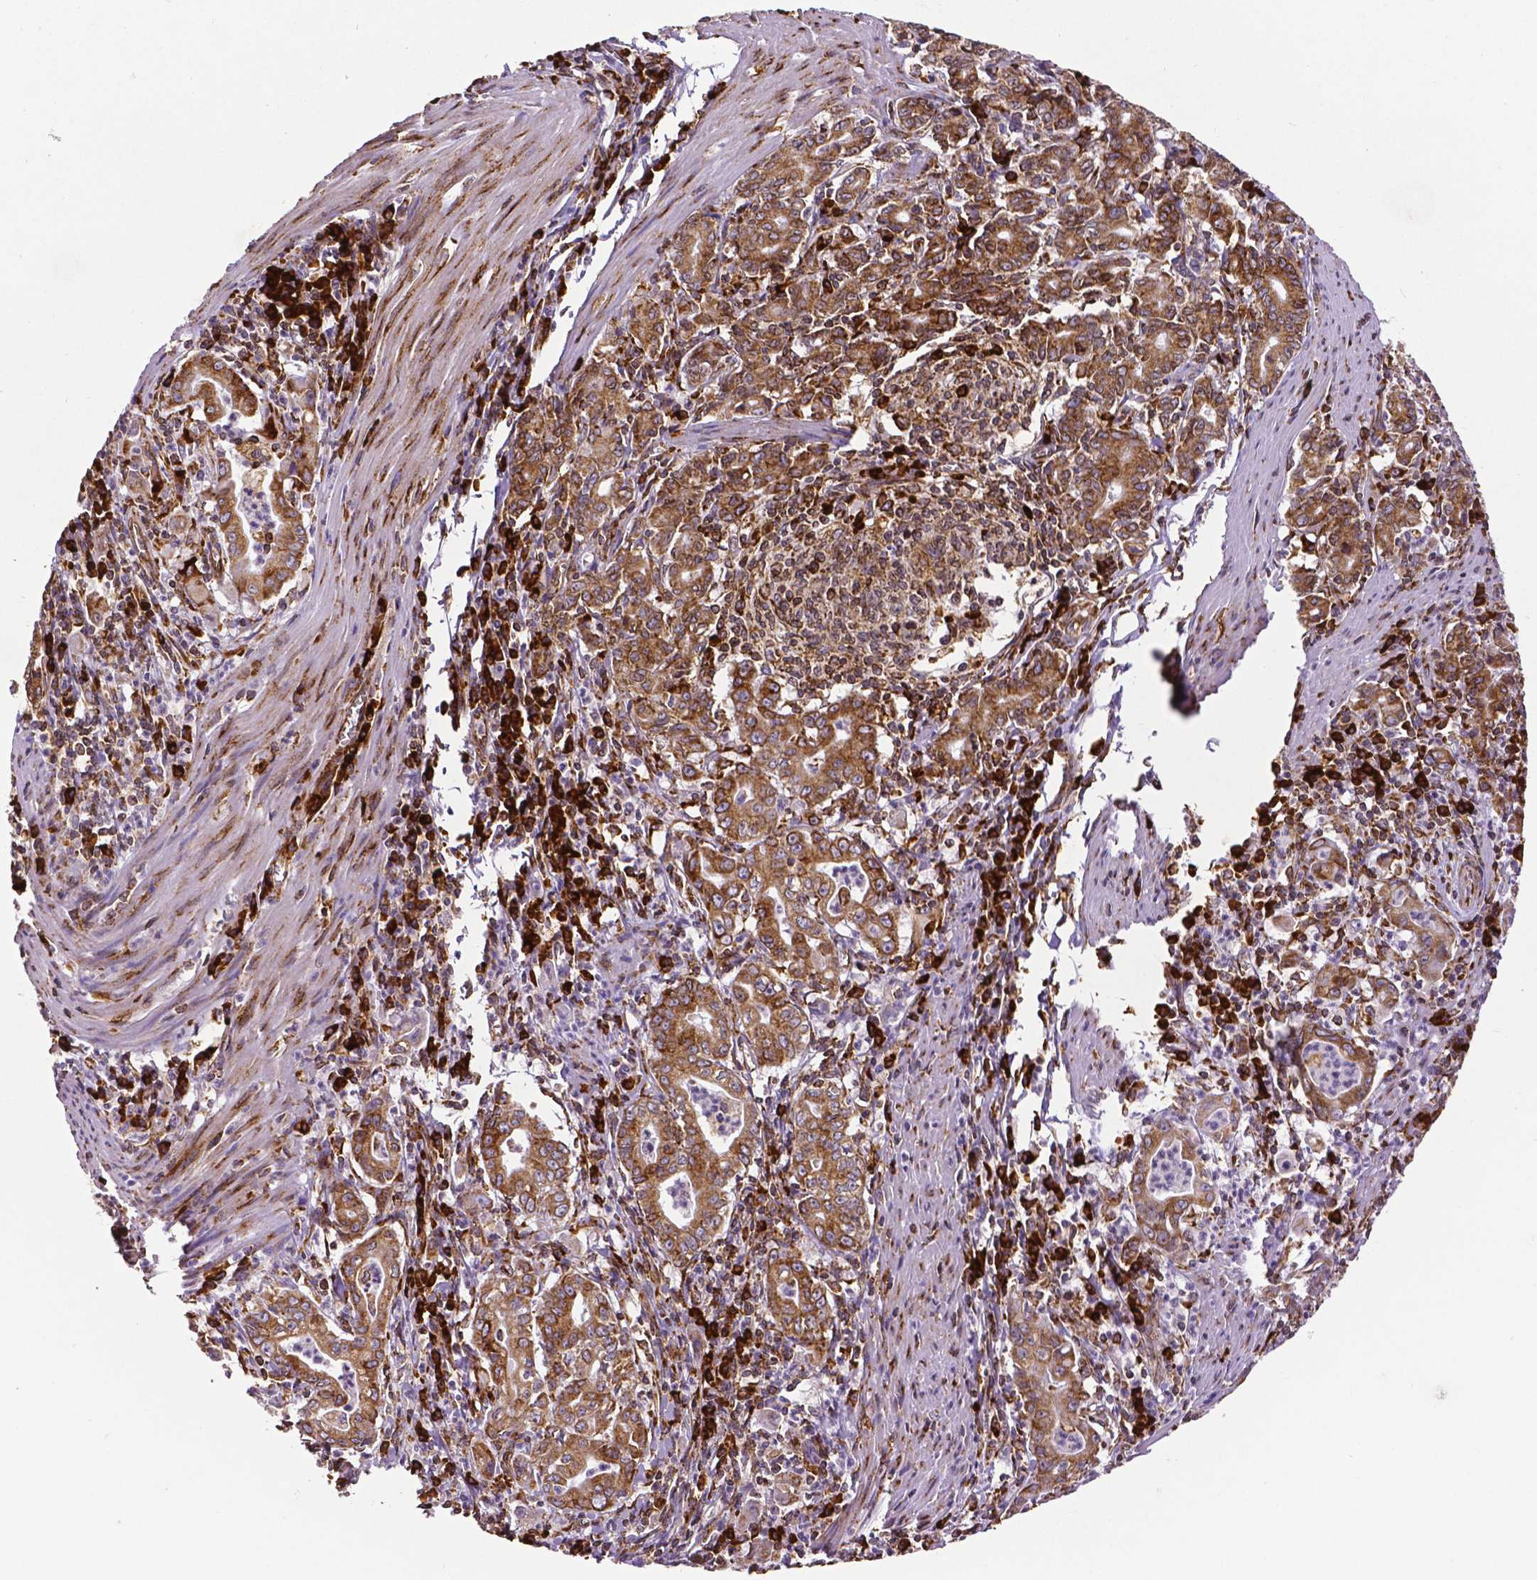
{"staining": {"intensity": "moderate", "quantity": ">75%", "location": "cytoplasmic/membranous"}, "tissue": "stomach cancer", "cell_type": "Tumor cells", "image_type": "cancer", "snomed": [{"axis": "morphology", "description": "Adenocarcinoma, NOS"}, {"axis": "topography", "description": "Stomach, upper"}], "caption": "Stomach adenocarcinoma stained with a brown dye reveals moderate cytoplasmic/membranous positive staining in about >75% of tumor cells.", "gene": "MTDH", "patient": {"sex": "female", "age": 79}}